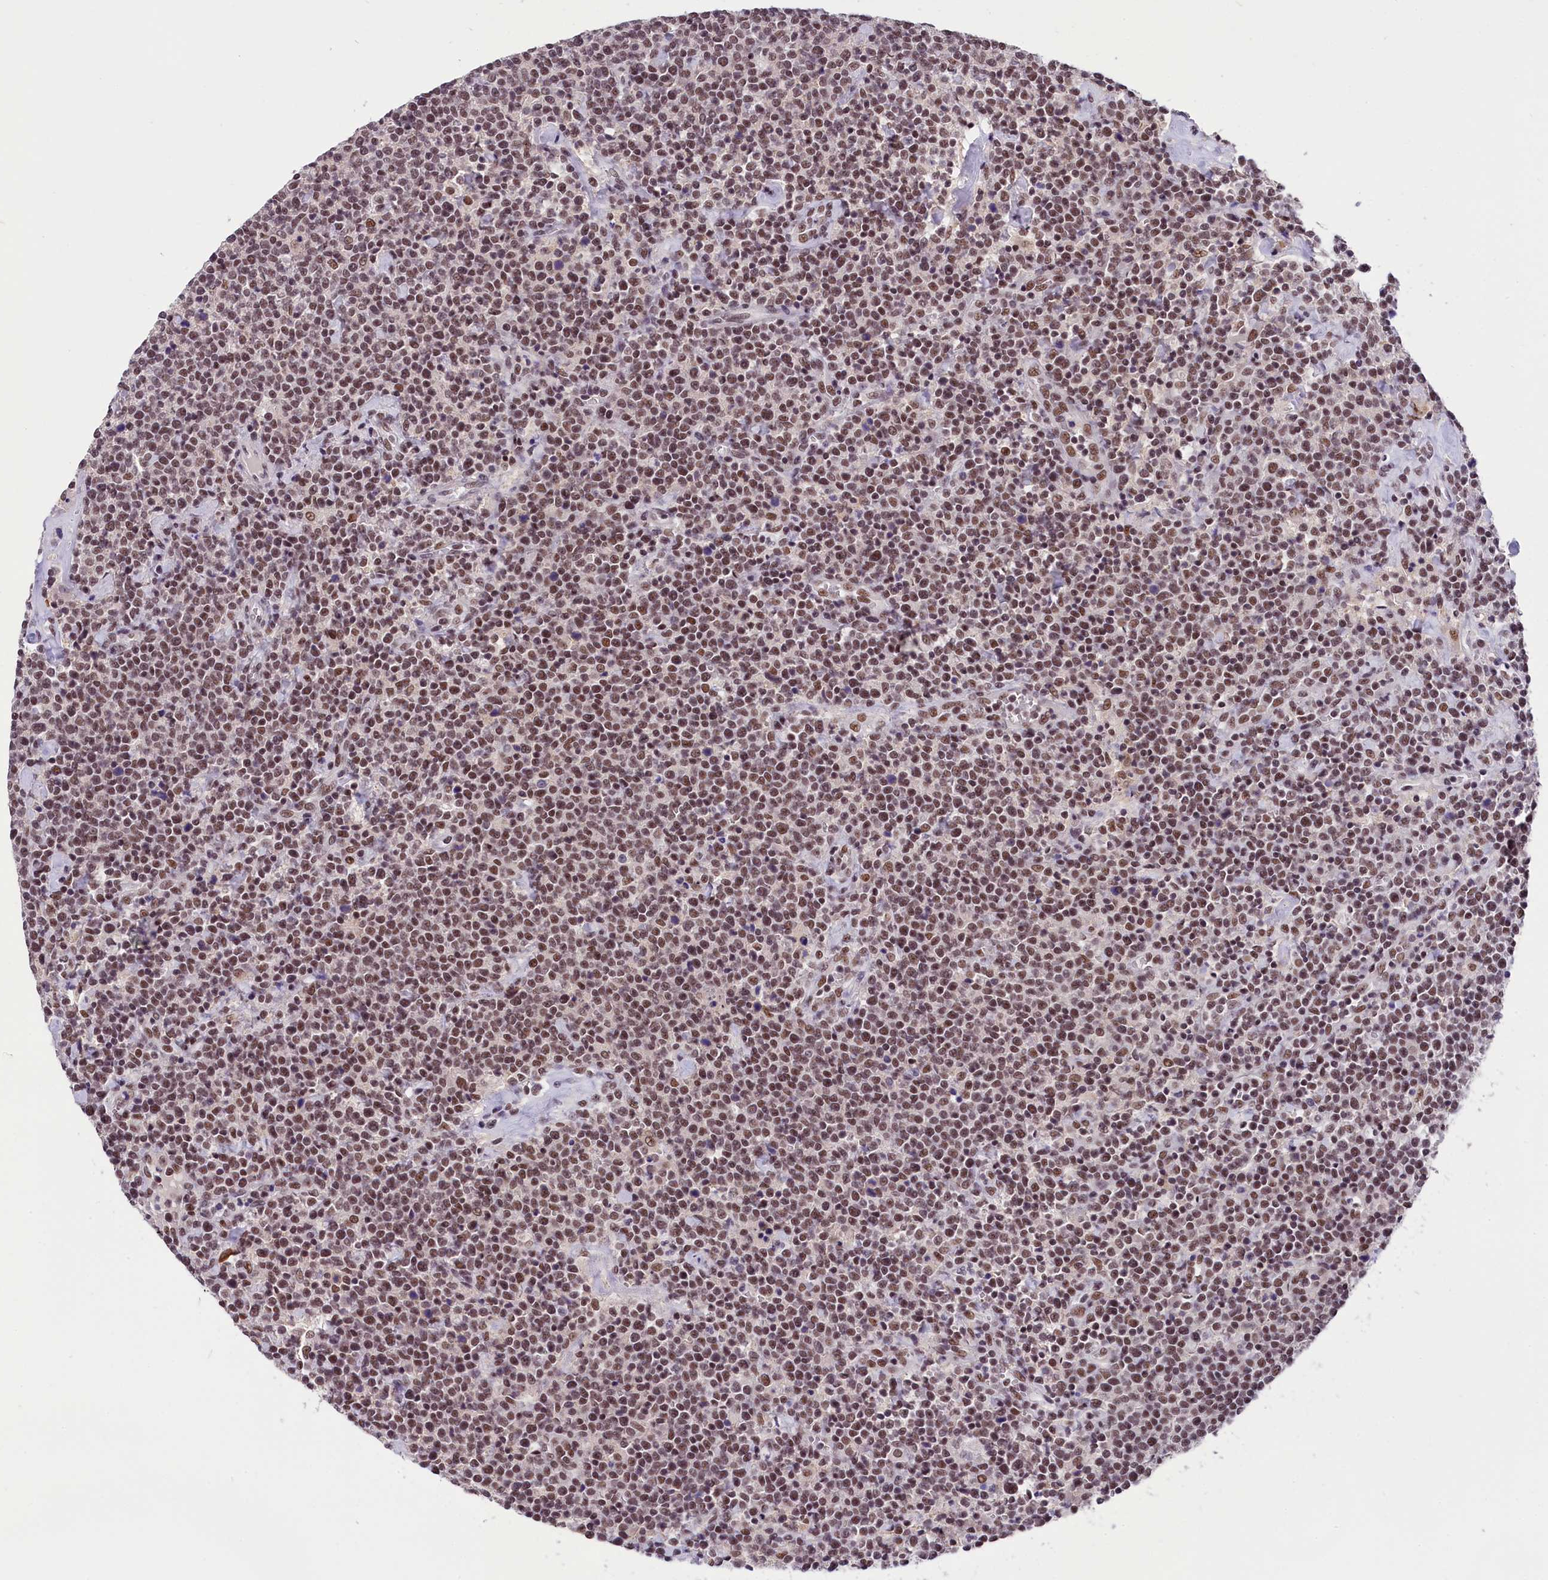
{"staining": {"intensity": "moderate", "quantity": ">75%", "location": "nuclear"}, "tissue": "lymphoma", "cell_type": "Tumor cells", "image_type": "cancer", "snomed": [{"axis": "morphology", "description": "Malignant lymphoma, non-Hodgkin's type, High grade"}, {"axis": "topography", "description": "Lymph node"}], "caption": "Moderate nuclear positivity for a protein is seen in approximately >75% of tumor cells of lymphoma using immunohistochemistry.", "gene": "ZC3H4", "patient": {"sex": "male", "age": 61}}